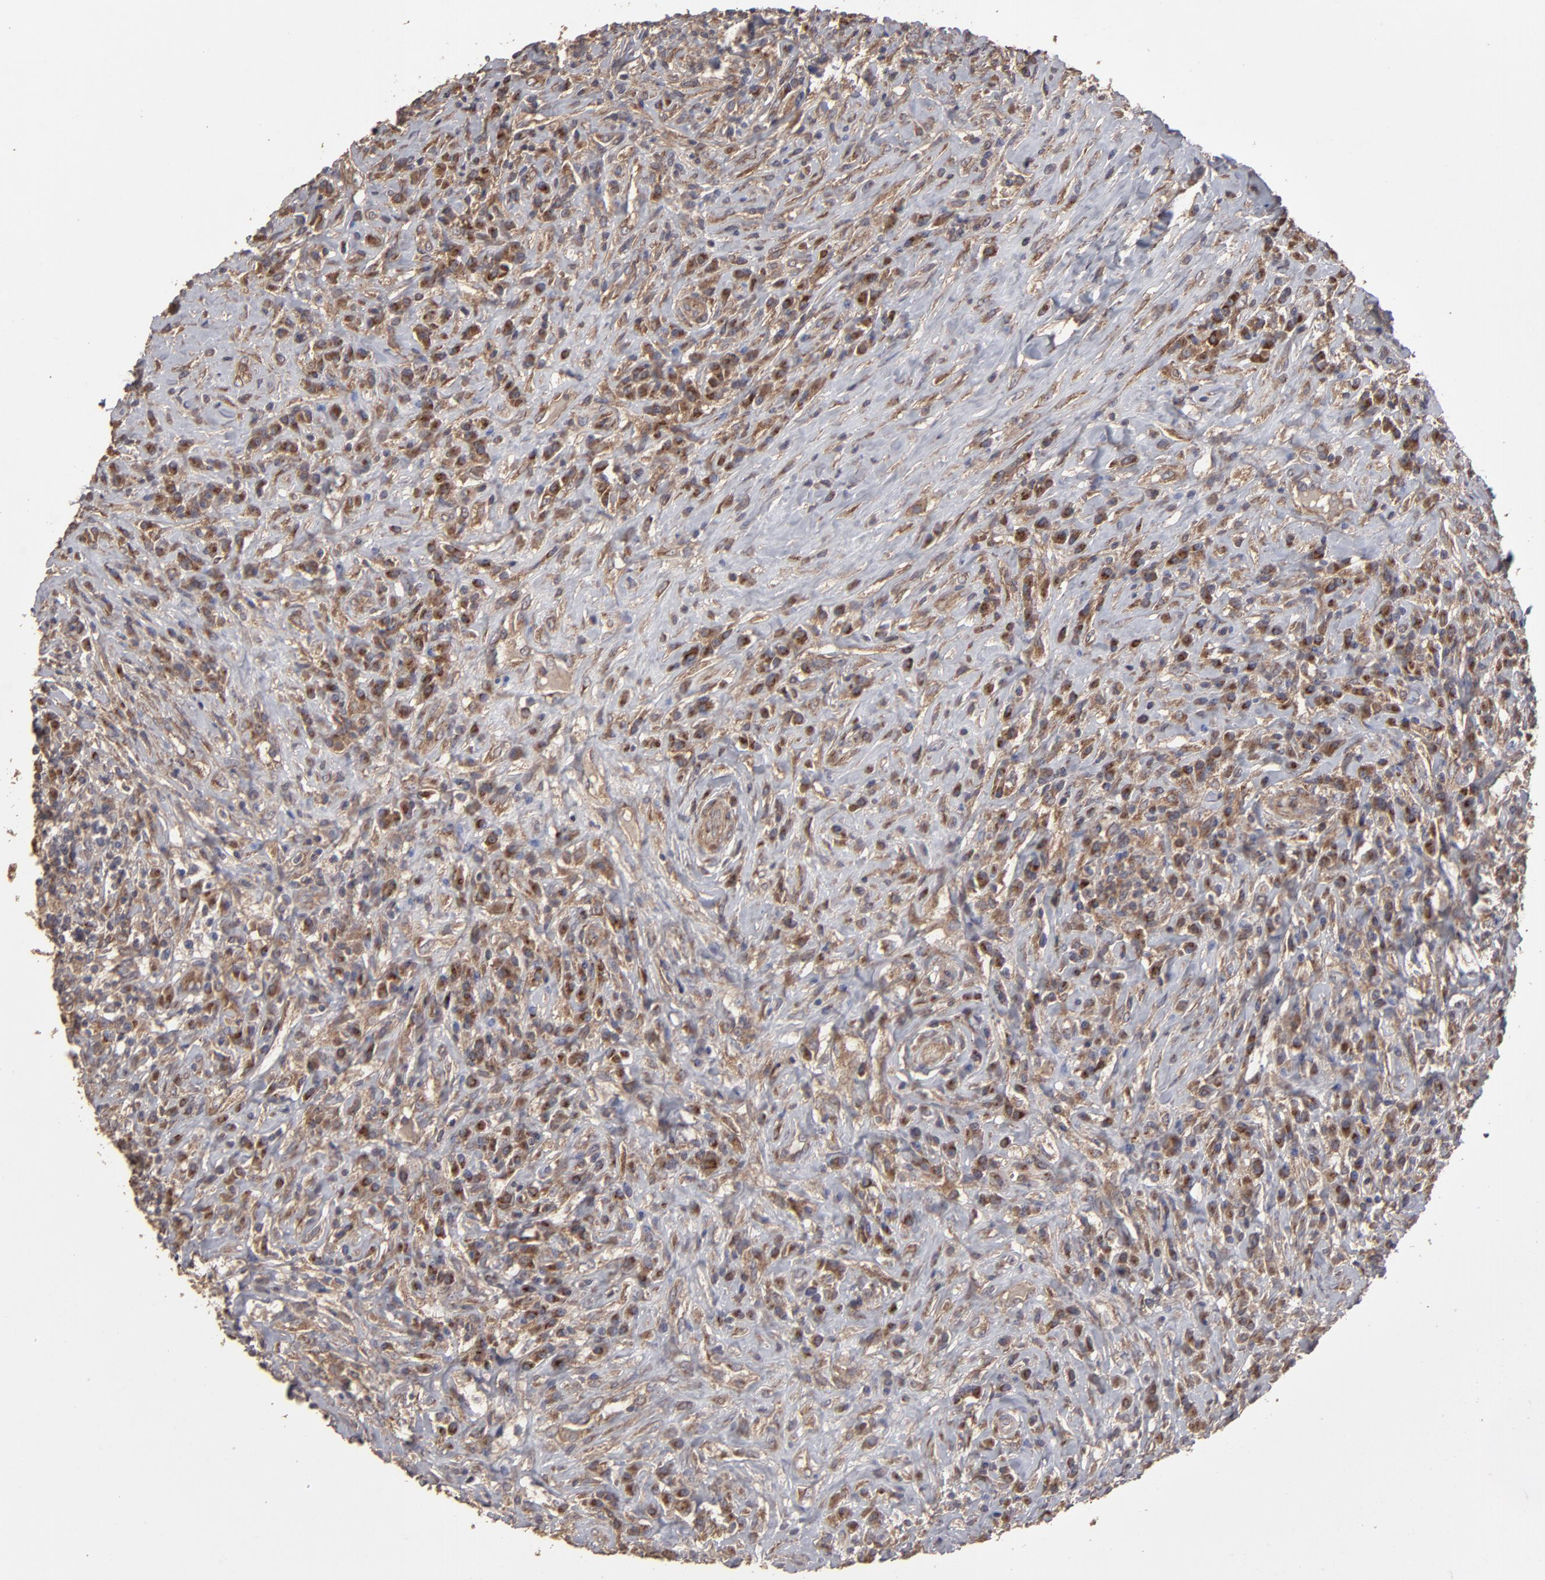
{"staining": {"intensity": "moderate", "quantity": "25%-75%", "location": "cytoplasmic/membranous"}, "tissue": "lymphoma", "cell_type": "Tumor cells", "image_type": "cancer", "snomed": [{"axis": "morphology", "description": "Hodgkin's disease, NOS"}, {"axis": "topography", "description": "Lymph node"}], "caption": "About 25%-75% of tumor cells in Hodgkin's disease reveal moderate cytoplasmic/membranous protein positivity as visualized by brown immunohistochemical staining.", "gene": "MMP2", "patient": {"sex": "female", "age": 25}}